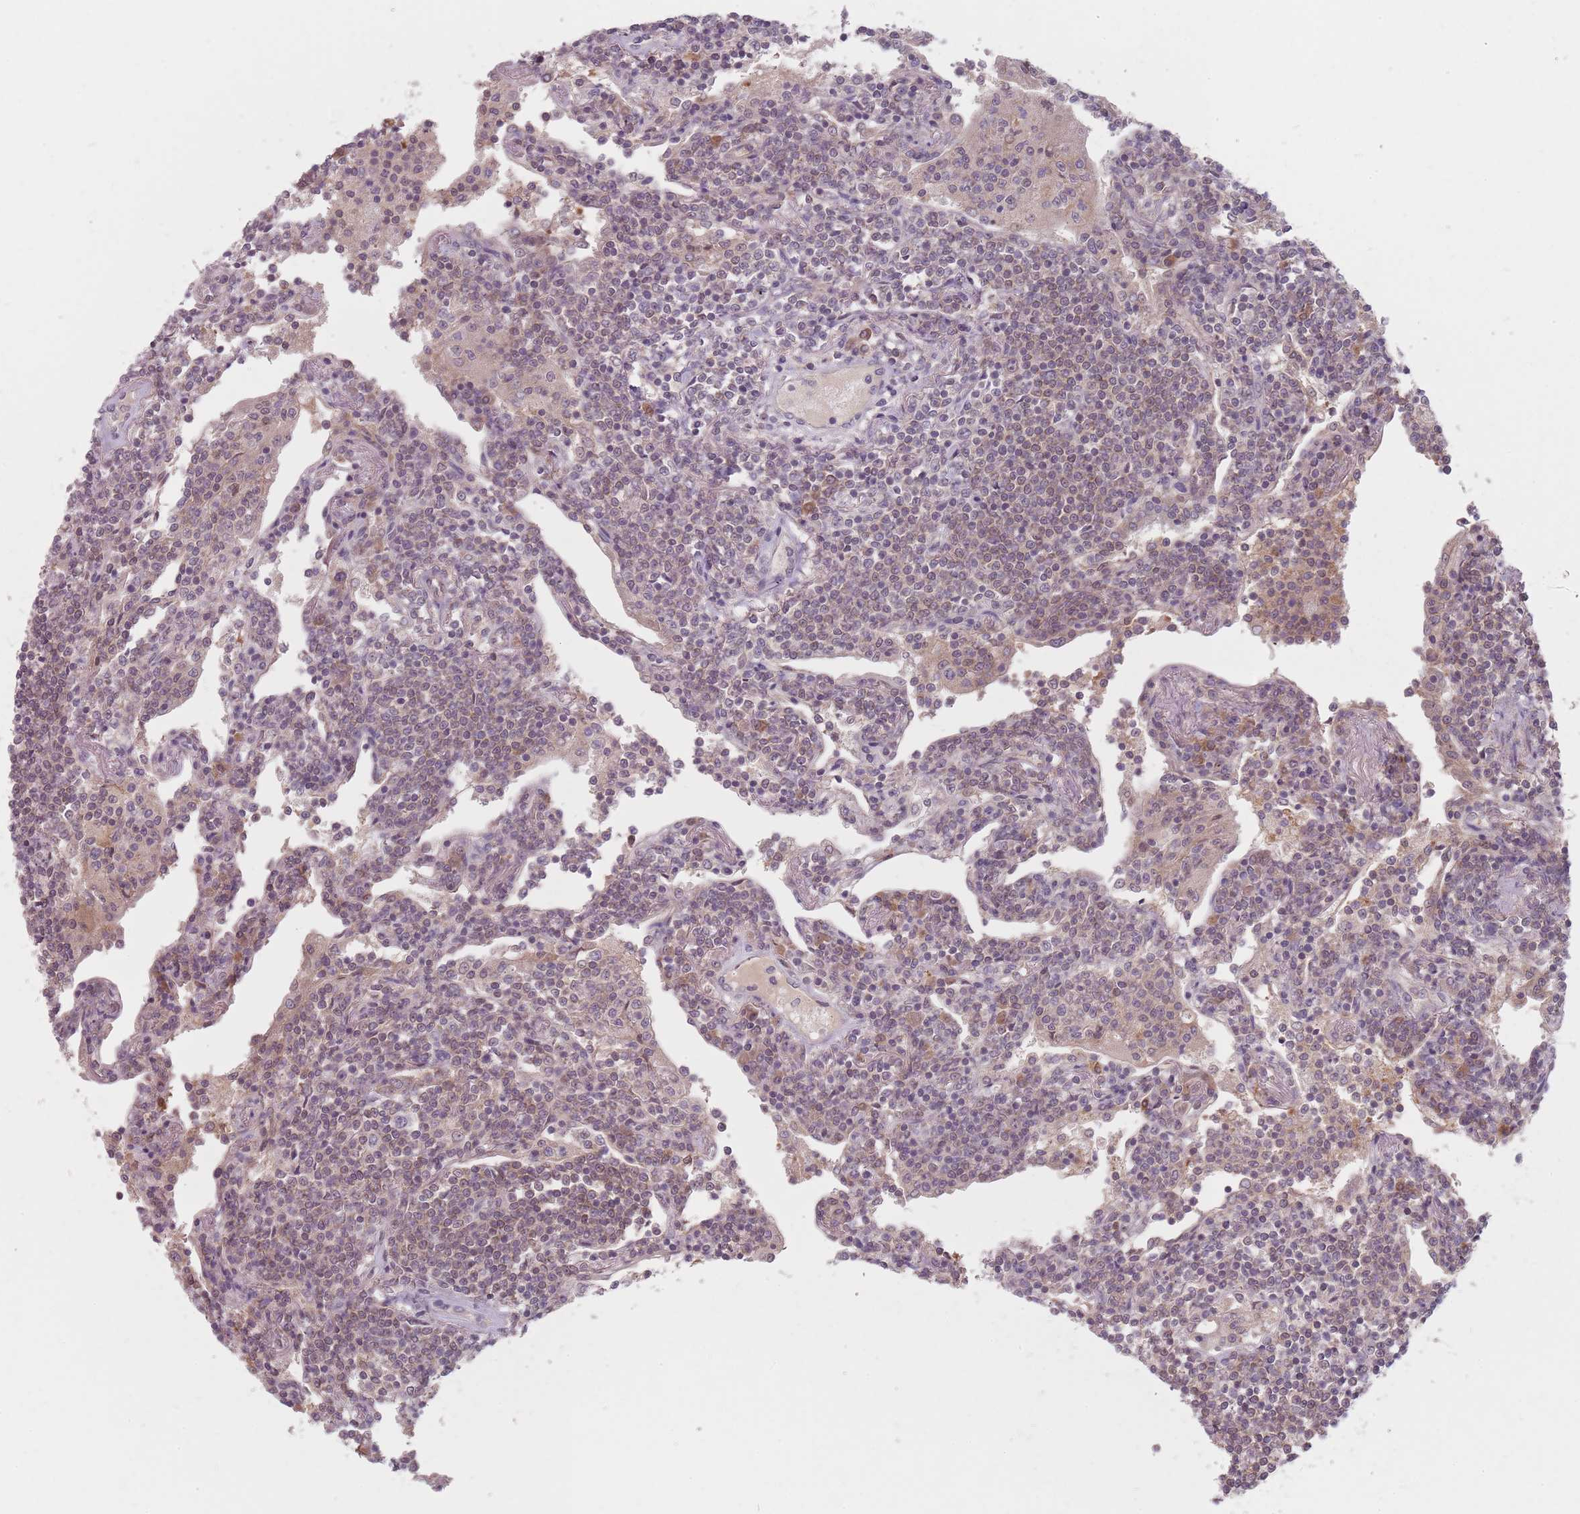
{"staining": {"intensity": "weak", "quantity": "<25%", "location": "nuclear"}, "tissue": "lymphoma", "cell_type": "Tumor cells", "image_type": "cancer", "snomed": [{"axis": "morphology", "description": "Malignant lymphoma, non-Hodgkin's type, Low grade"}, {"axis": "topography", "description": "Lung"}], "caption": "An immunohistochemistry micrograph of lymphoma is shown. There is no staining in tumor cells of lymphoma.", "gene": "NAXE", "patient": {"sex": "female", "age": 71}}